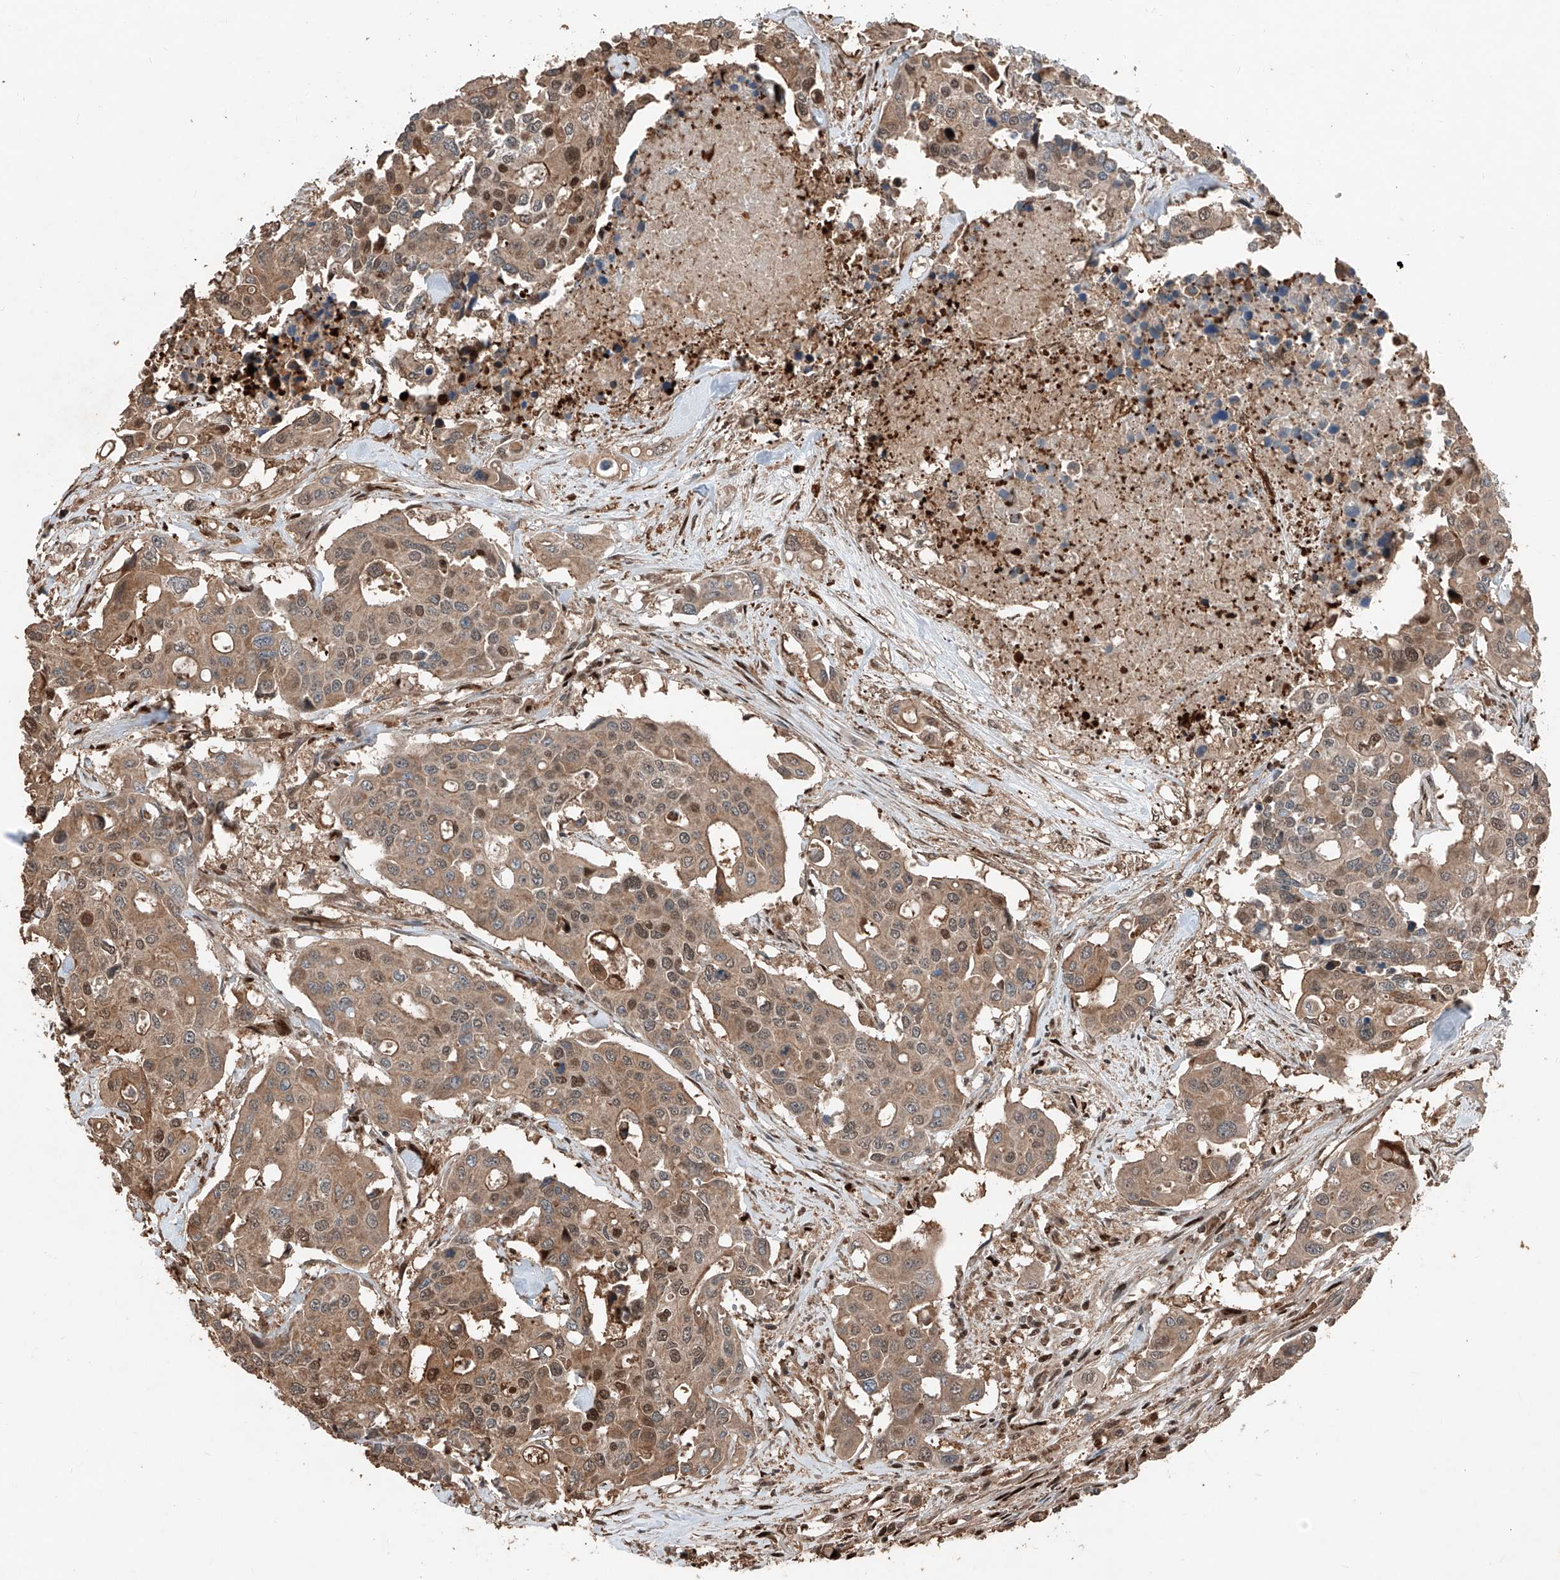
{"staining": {"intensity": "moderate", "quantity": ">75%", "location": "cytoplasmic/membranous,nuclear"}, "tissue": "colorectal cancer", "cell_type": "Tumor cells", "image_type": "cancer", "snomed": [{"axis": "morphology", "description": "Adenocarcinoma, NOS"}, {"axis": "topography", "description": "Colon"}], "caption": "There is medium levels of moderate cytoplasmic/membranous and nuclear expression in tumor cells of adenocarcinoma (colorectal), as demonstrated by immunohistochemical staining (brown color).", "gene": "RMND1", "patient": {"sex": "male", "age": 77}}